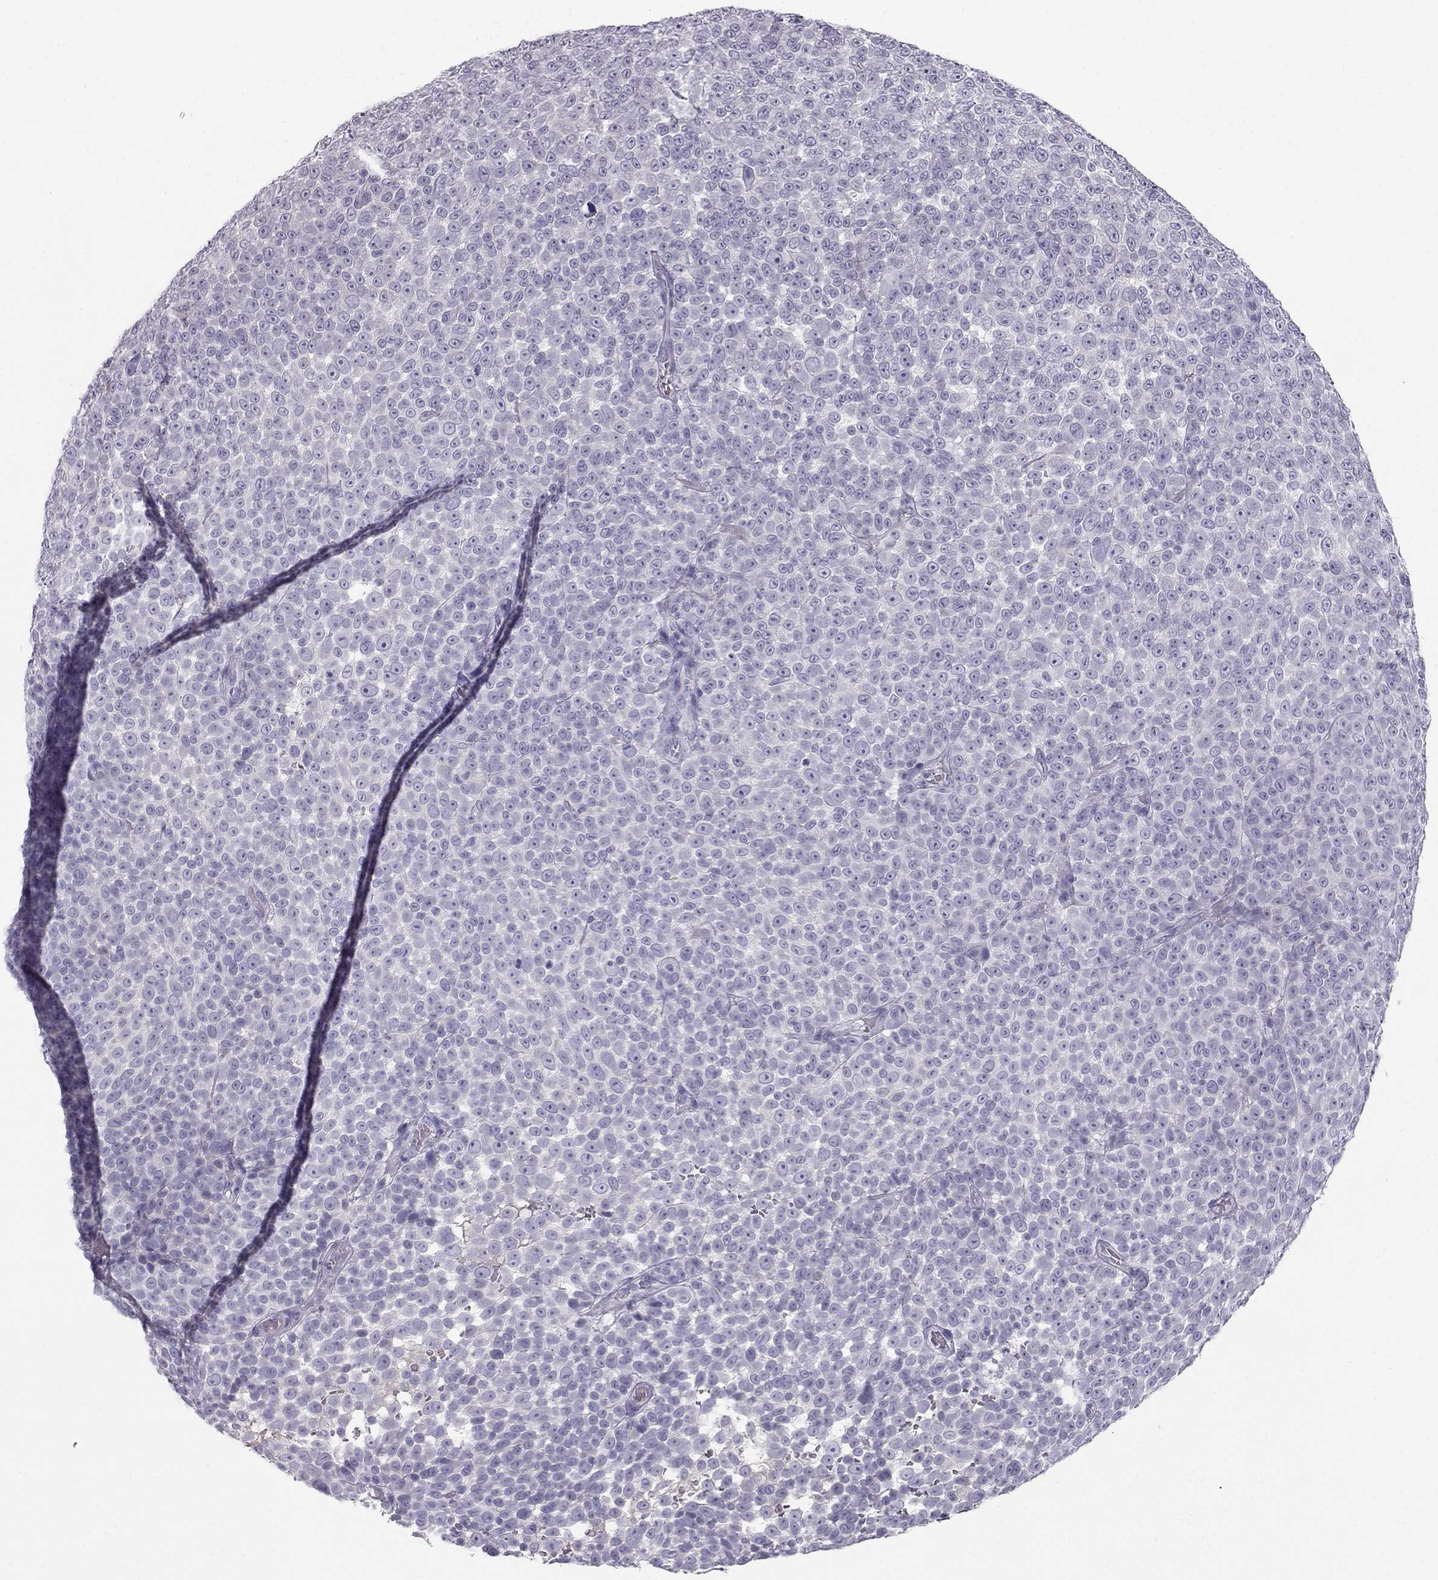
{"staining": {"intensity": "negative", "quantity": "none", "location": "none"}, "tissue": "melanoma", "cell_type": "Tumor cells", "image_type": "cancer", "snomed": [{"axis": "morphology", "description": "Malignant melanoma, NOS"}, {"axis": "topography", "description": "Skin"}], "caption": "This is a image of immunohistochemistry staining of melanoma, which shows no positivity in tumor cells. Nuclei are stained in blue.", "gene": "GPR26", "patient": {"sex": "female", "age": 95}}